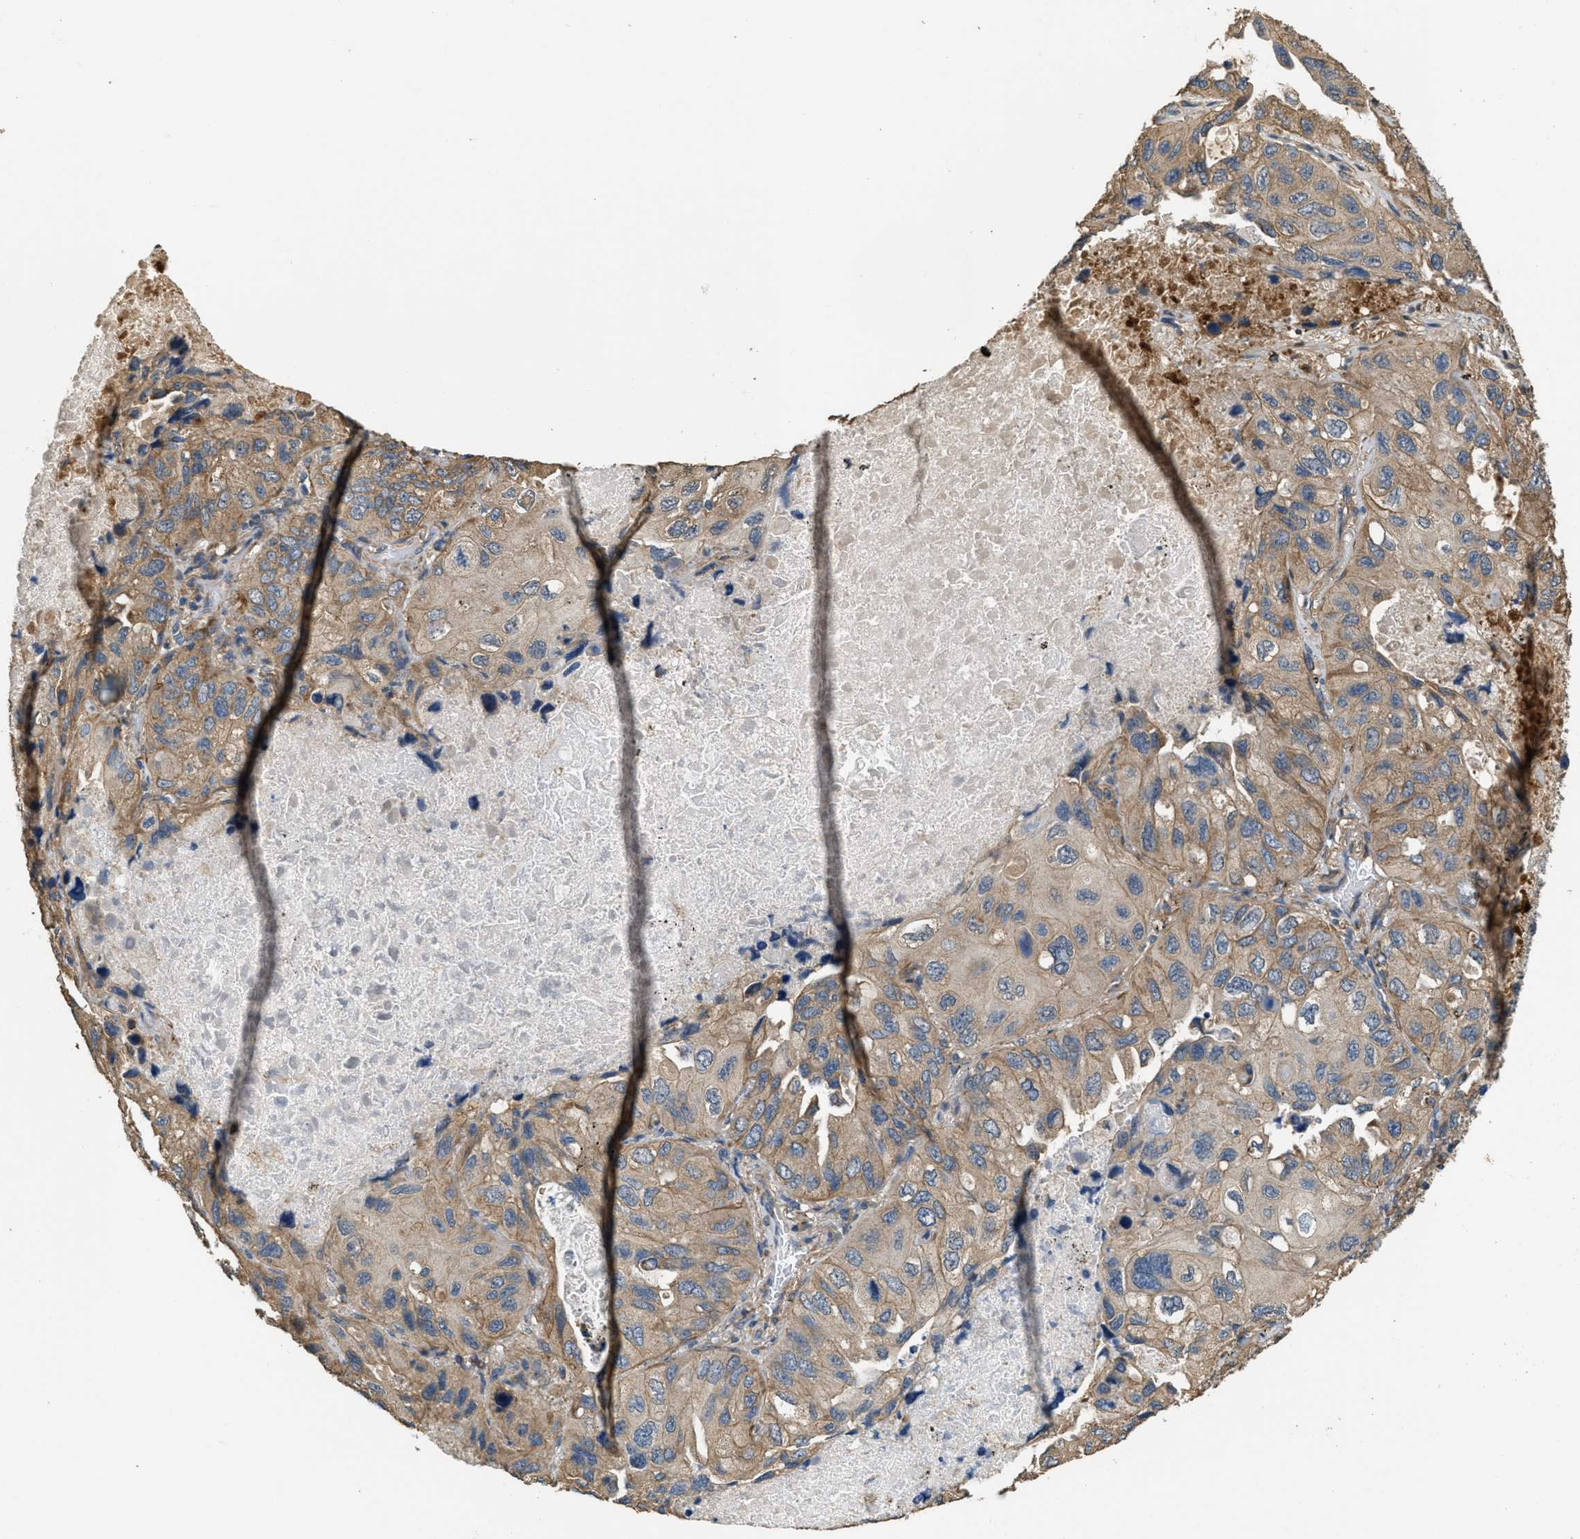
{"staining": {"intensity": "weak", "quantity": ">75%", "location": "cytoplasmic/membranous"}, "tissue": "lung cancer", "cell_type": "Tumor cells", "image_type": "cancer", "snomed": [{"axis": "morphology", "description": "Squamous cell carcinoma, NOS"}, {"axis": "topography", "description": "Lung"}], "caption": "High-power microscopy captured an immunohistochemistry (IHC) histopathology image of lung cancer, revealing weak cytoplasmic/membranous staining in approximately >75% of tumor cells.", "gene": "THBS2", "patient": {"sex": "female", "age": 73}}